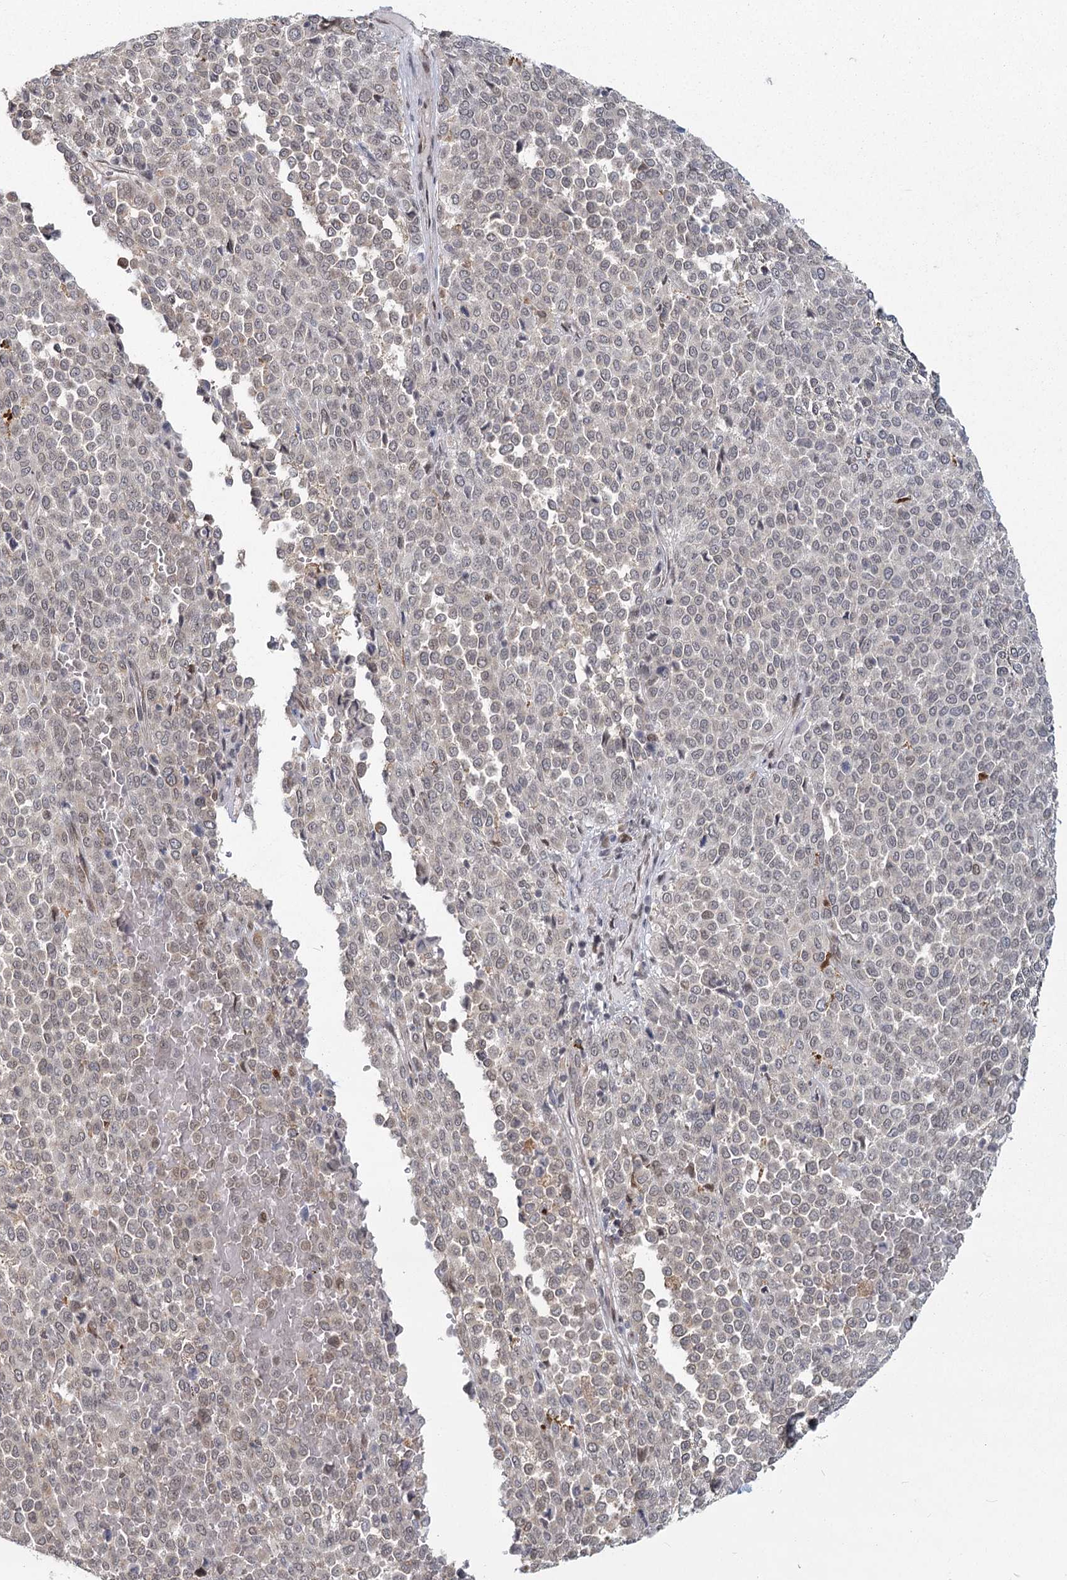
{"staining": {"intensity": "weak", "quantity": "<25%", "location": "cytoplasmic/membranous,nuclear"}, "tissue": "melanoma", "cell_type": "Tumor cells", "image_type": "cancer", "snomed": [{"axis": "morphology", "description": "Malignant melanoma, Metastatic site"}, {"axis": "topography", "description": "Pancreas"}], "caption": "IHC image of neoplastic tissue: melanoma stained with DAB demonstrates no significant protein expression in tumor cells.", "gene": "AP2M1", "patient": {"sex": "female", "age": 30}}